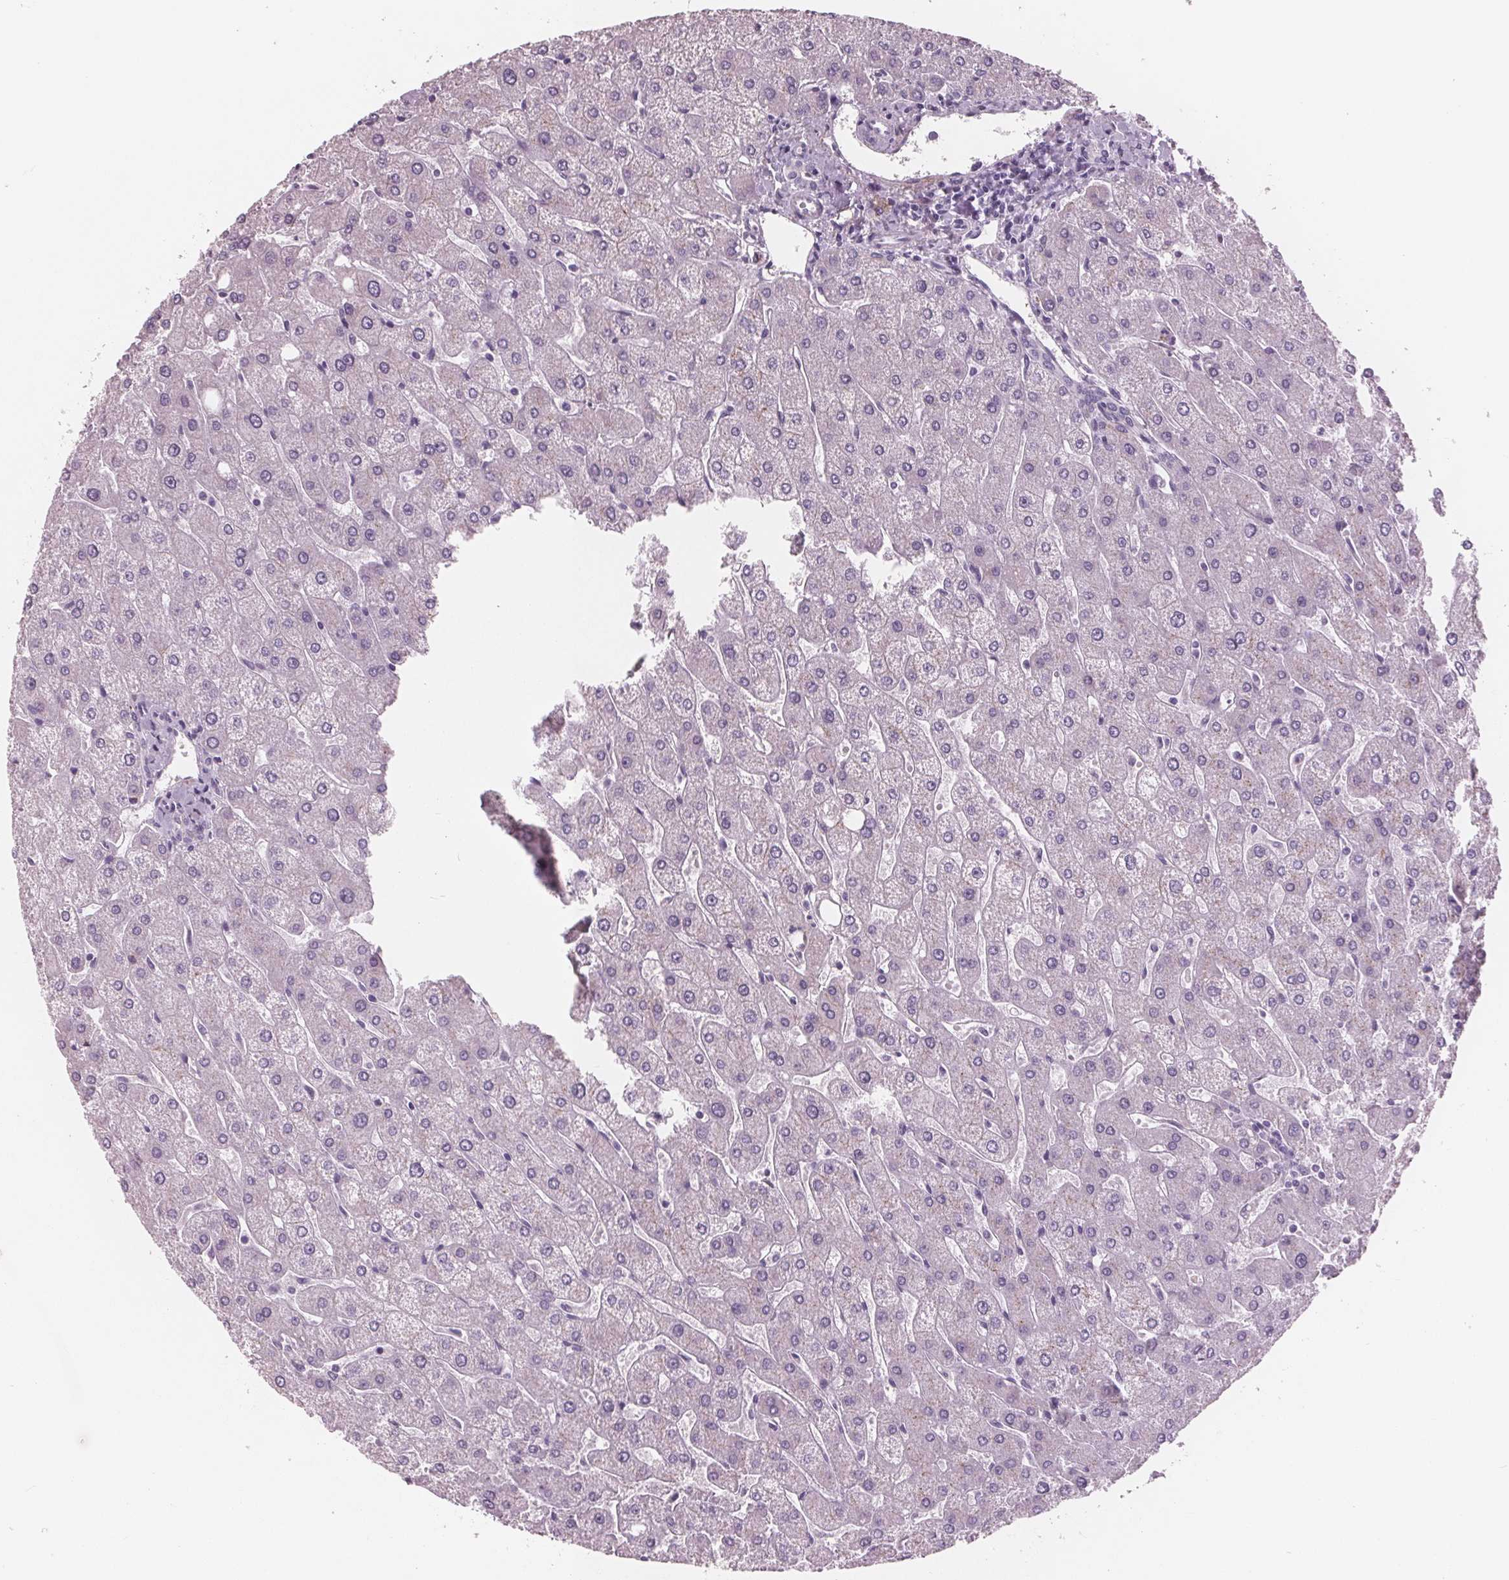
{"staining": {"intensity": "negative", "quantity": "none", "location": "none"}, "tissue": "liver", "cell_type": "Cholangiocytes", "image_type": "normal", "snomed": [{"axis": "morphology", "description": "Normal tissue, NOS"}, {"axis": "topography", "description": "Liver"}], "caption": "This micrograph is of normal liver stained with immunohistochemistry to label a protein in brown with the nuclei are counter-stained blue. There is no staining in cholangiocytes. (DAB (3,3'-diaminobenzidine) IHC with hematoxylin counter stain).", "gene": "AMBP", "patient": {"sex": "male", "age": 67}}